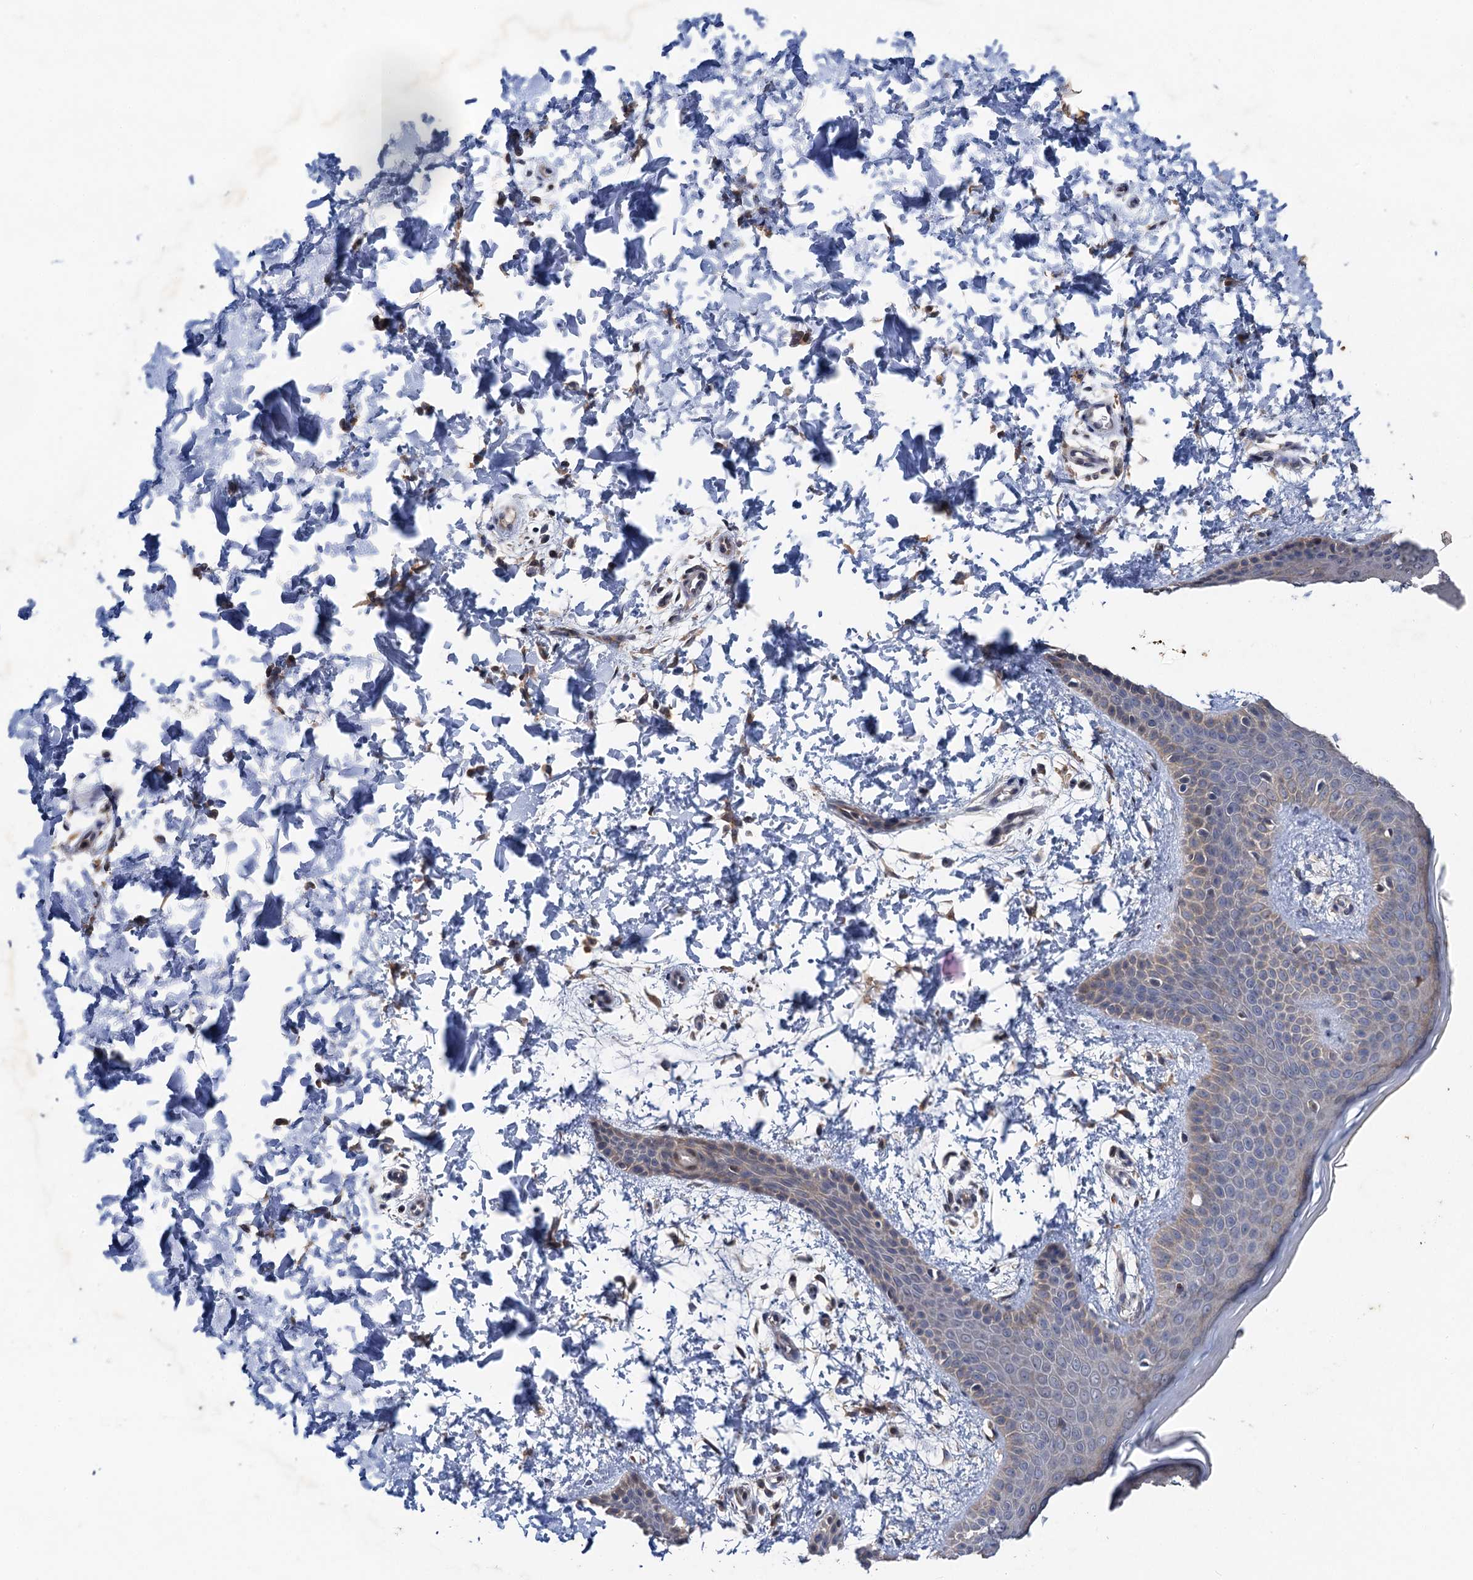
{"staining": {"intensity": "weak", "quantity": ">75%", "location": "cytoplasmic/membranous"}, "tissue": "skin", "cell_type": "Fibroblasts", "image_type": "normal", "snomed": [{"axis": "morphology", "description": "Normal tissue, NOS"}, {"axis": "topography", "description": "Skin"}], "caption": "Protein positivity by immunohistochemistry (IHC) reveals weak cytoplasmic/membranous positivity in approximately >75% of fibroblasts in normal skin.", "gene": "TMEM39B", "patient": {"sex": "male", "age": 36}}